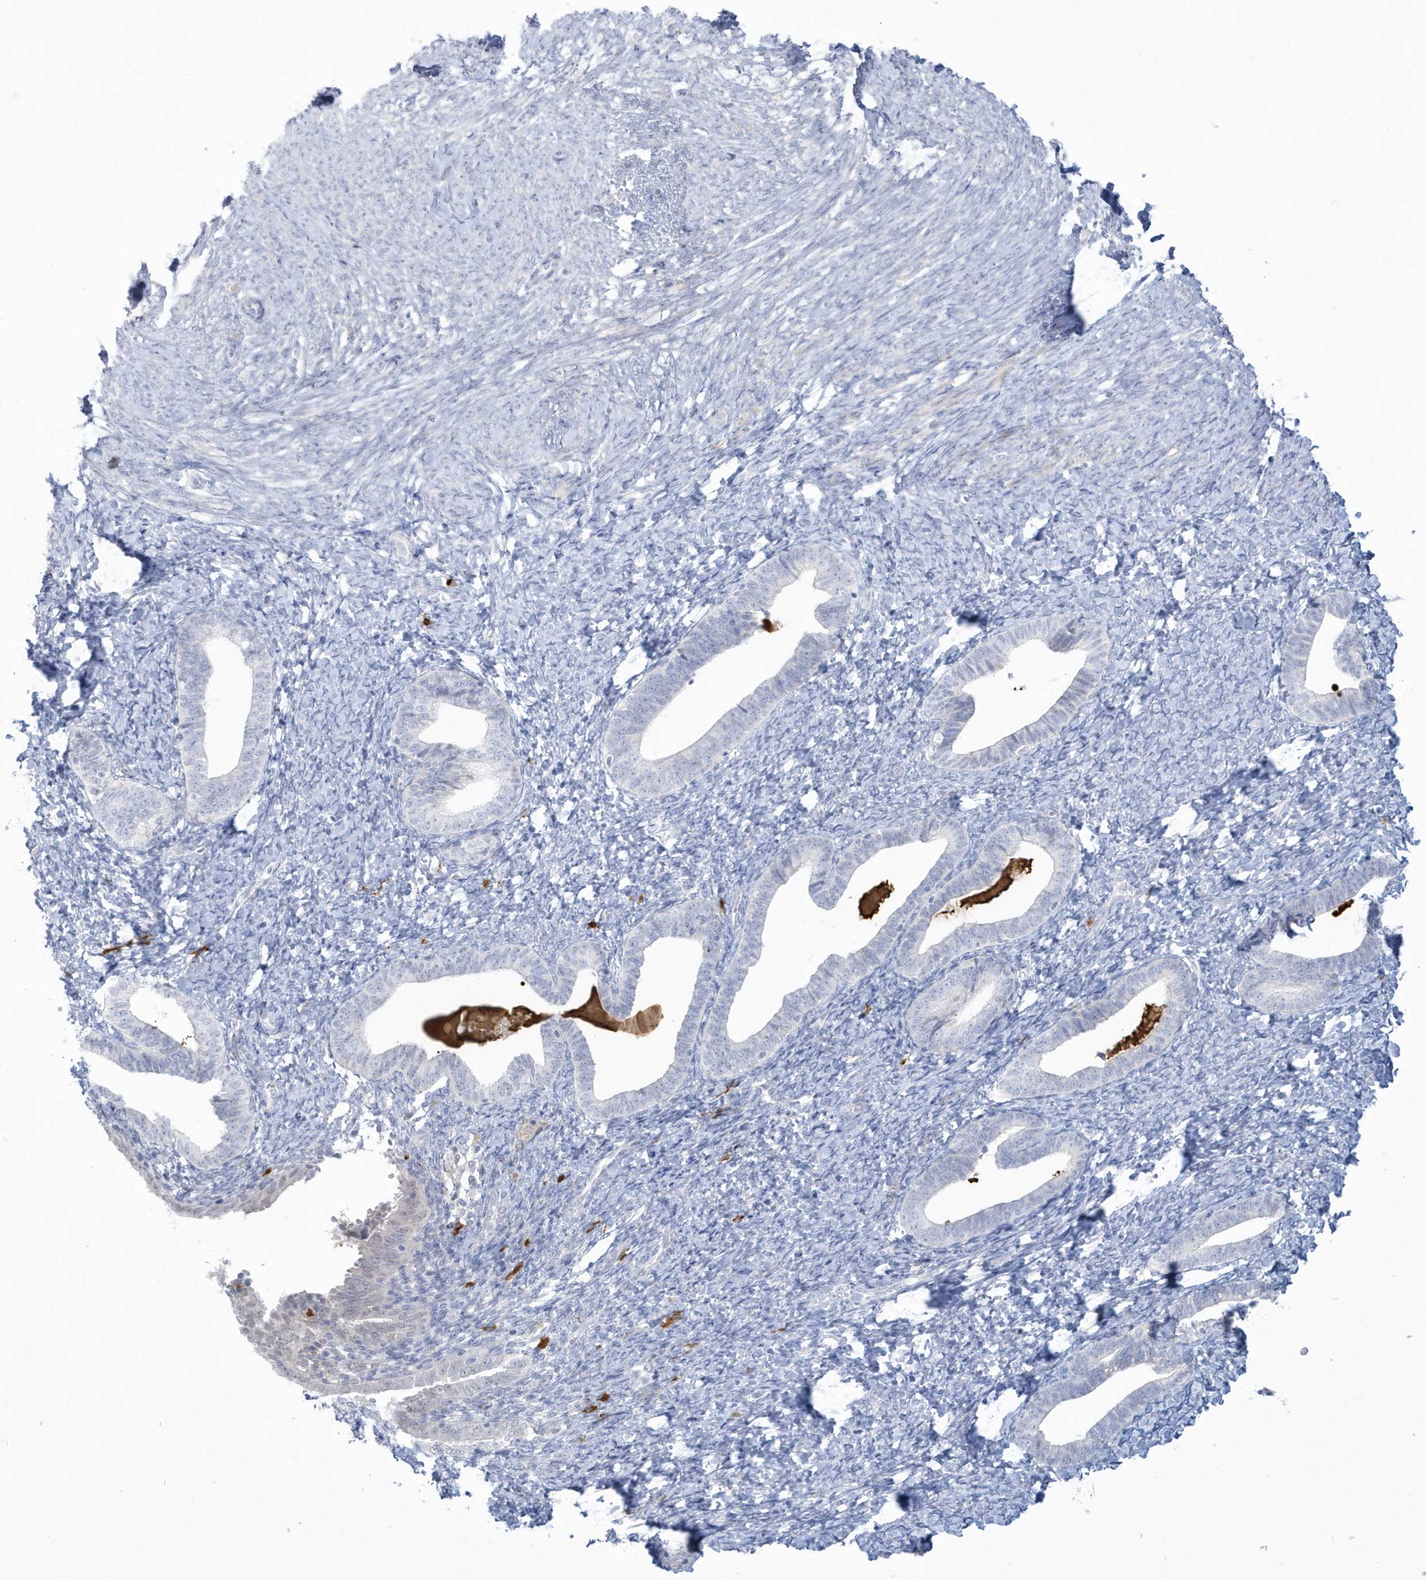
{"staining": {"intensity": "negative", "quantity": "none", "location": "none"}, "tissue": "endometrium", "cell_type": "Cells in endometrial stroma", "image_type": "normal", "snomed": [{"axis": "morphology", "description": "Normal tissue, NOS"}, {"axis": "topography", "description": "Endometrium"}], "caption": "Immunohistochemical staining of normal endometrium shows no significant staining in cells in endometrial stroma.", "gene": "HERC6", "patient": {"sex": "female", "age": 72}}